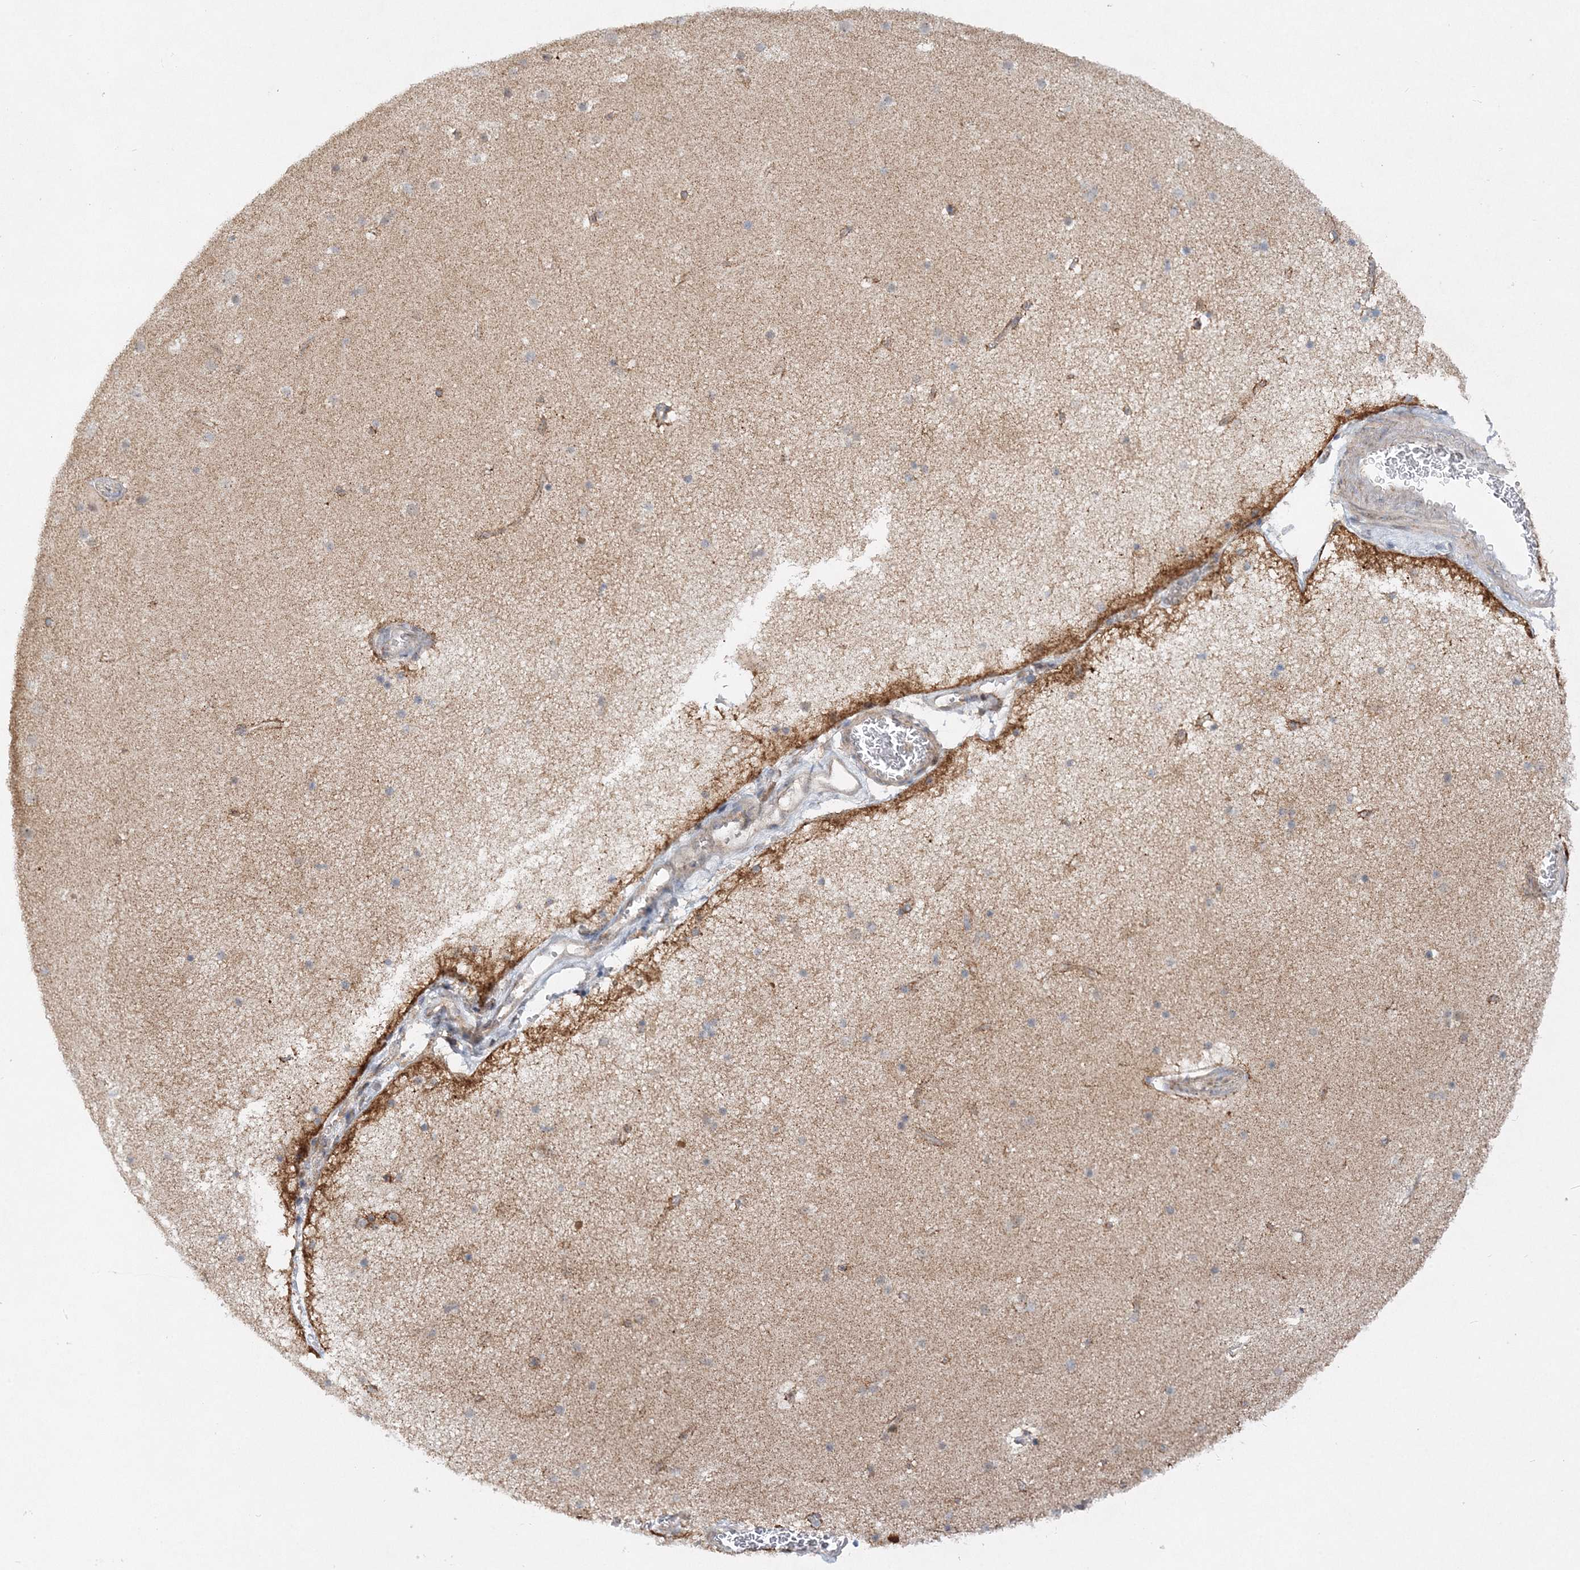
{"staining": {"intensity": "moderate", "quantity": ">75%", "location": "cytoplasmic/membranous"}, "tissue": "cerebral cortex", "cell_type": "Endothelial cells", "image_type": "normal", "snomed": [{"axis": "morphology", "description": "Normal tissue, NOS"}, {"axis": "topography", "description": "Cerebral cortex"}], "caption": "Immunohistochemistry (IHC) image of unremarkable human cerebral cortex stained for a protein (brown), which exhibits medium levels of moderate cytoplasmic/membranous staining in approximately >75% of endothelial cells.", "gene": "RAB11FIP2", "patient": {"sex": "male", "age": 57}}